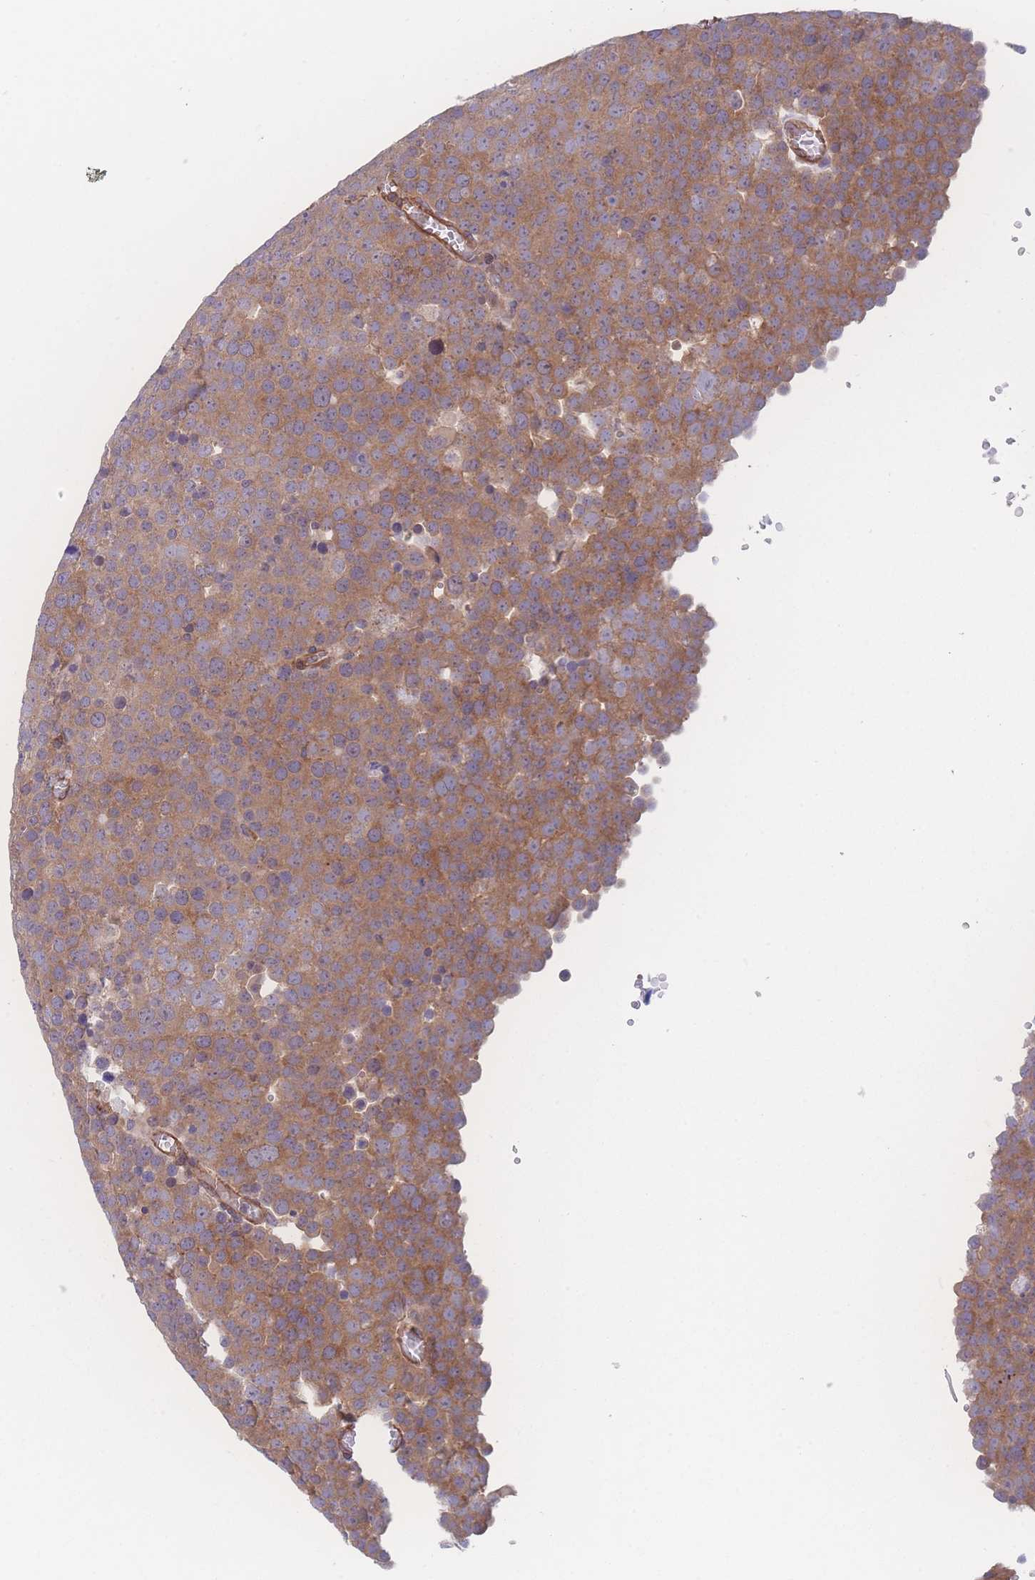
{"staining": {"intensity": "moderate", "quantity": ">75%", "location": "cytoplasmic/membranous"}, "tissue": "testis cancer", "cell_type": "Tumor cells", "image_type": "cancer", "snomed": [{"axis": "morphology", "description": "Normal tissue, NOS"}, {"axis": "morphology", "description": "Seminoma, NOS"}, {"axis": "topography", "description": "Testis"}], "caption": "This is a micrograph of immunohistochemistry (IHC) staining of seminoma (testis), which shows moderate positivity in the cytoplasmic/membranous of tumor cells.", "gene": "CFAP97", "patient": {"sex": "male", "age": 71}}